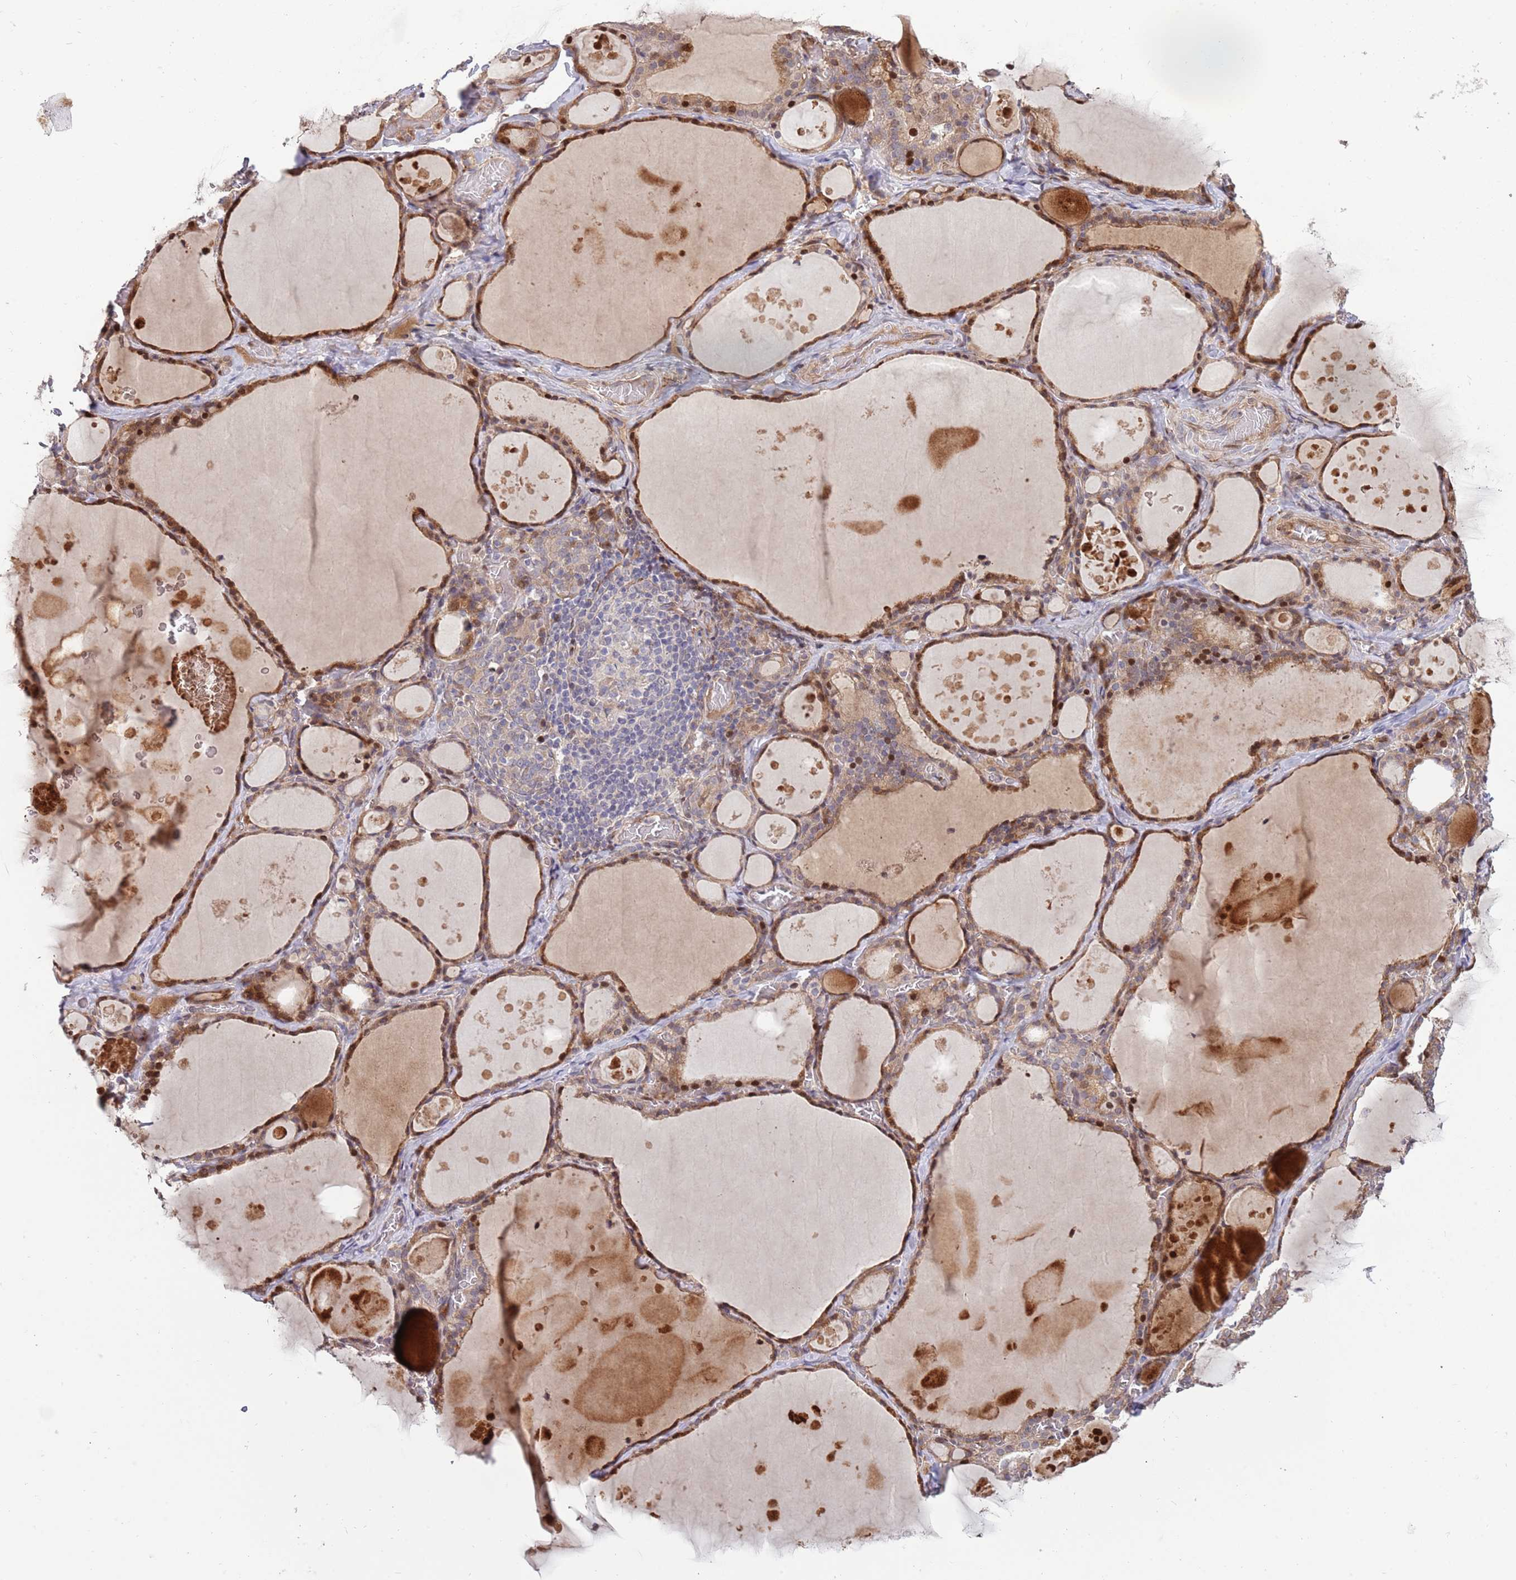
{"staining": {"intensity": "strong", "quantity": ">75%", "location": "cytoplasmic/membranous,nuclear"}, "tissue": "thyroid gland", "cell_type": "Glandular cells", "image_type": "normal", "snomed": [{"axis": "morphology", "description": "Normal tissue, NOS"}, {"axis": "topography", "description": "Thyroid gland"}], "caption": "Normal thyroid gland reveals strong cytoplasmic/membranous,nuclear staining in about >75% of glandular cells.", "gene": "SYNDIG1L", "patient": {"sex": "male", "age": 56}}